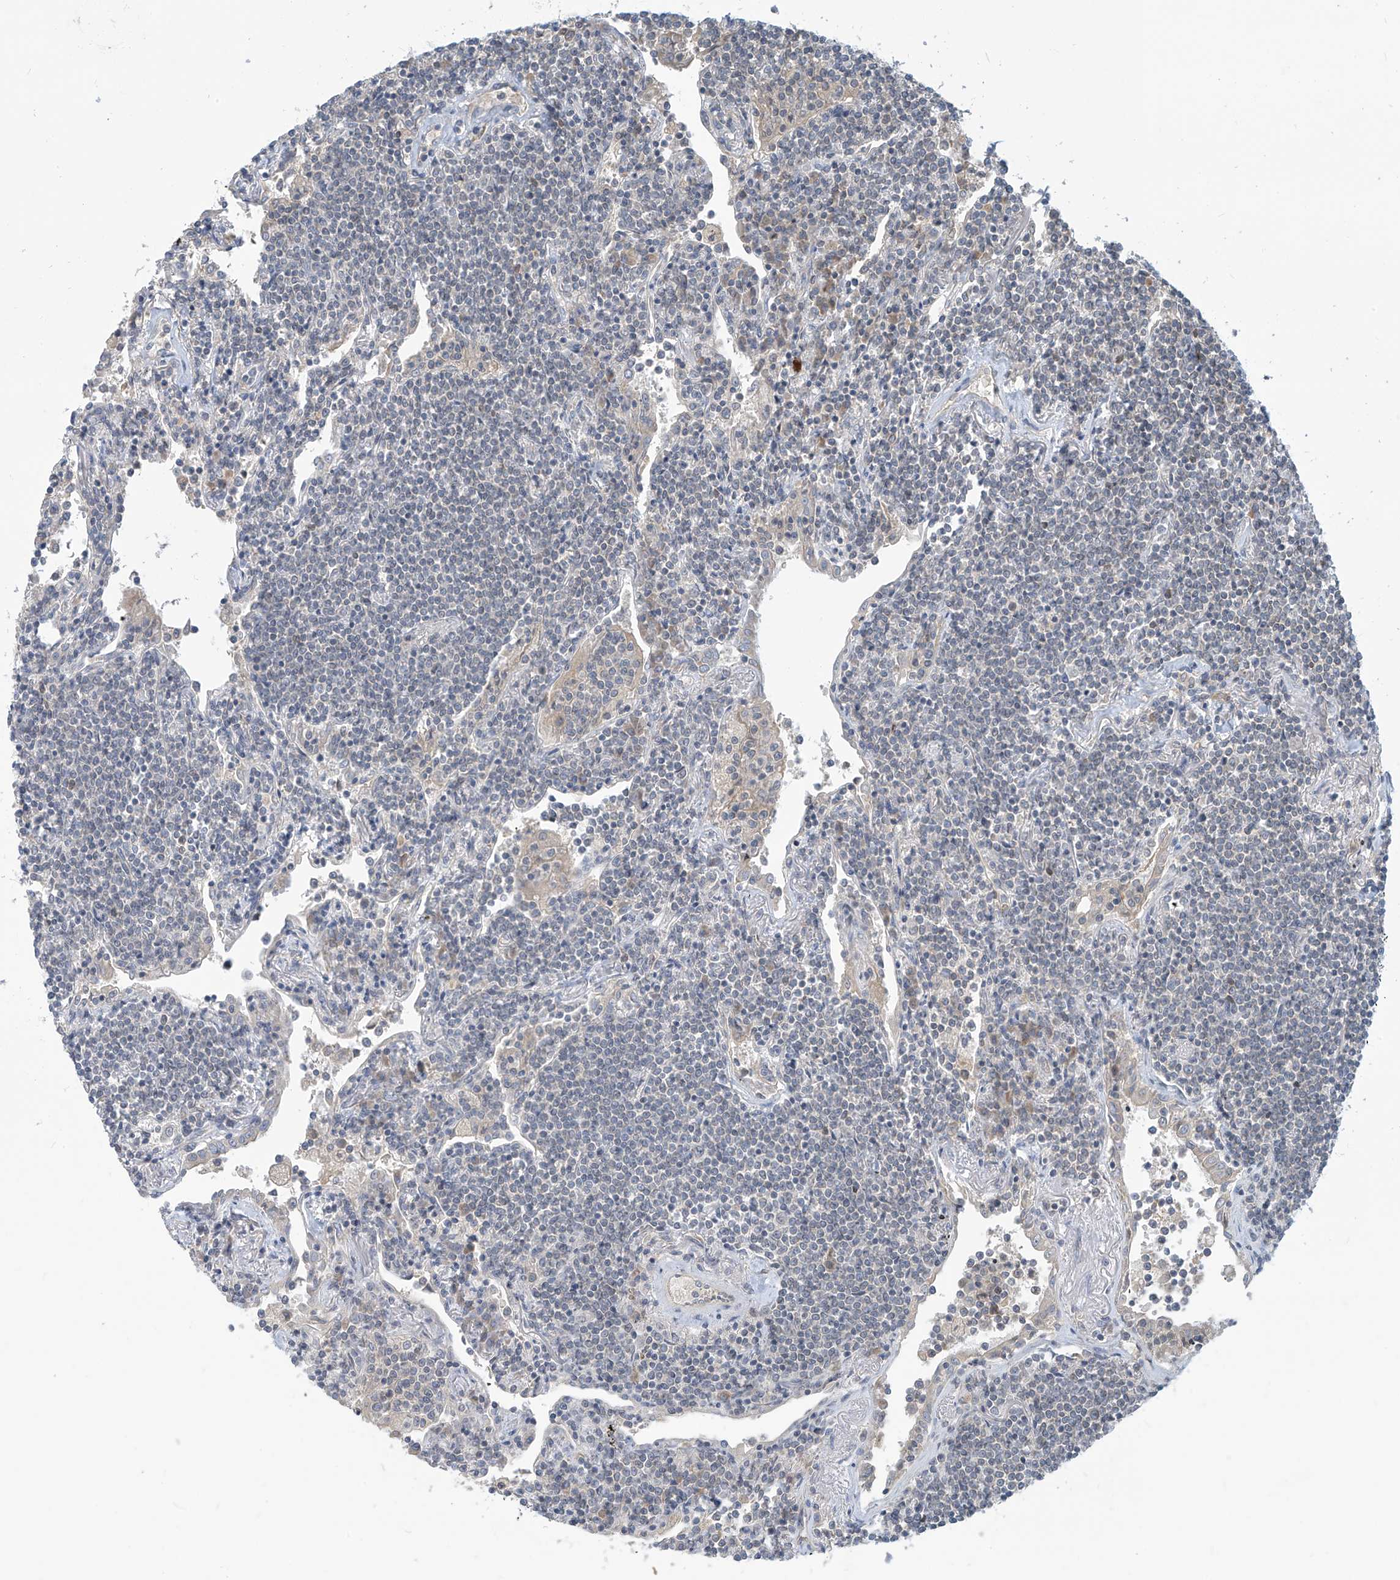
{"staining": {"intensity": "negative", "quantity": "none", "location": "none"}, "tissue": "lymphoma", "cell_type": "Tumor cells", "image_type": "cancer", "snomed": [{"axis": "morphology", "description": "Malignant lymphoma, non-Hodgkin's type, Low grade"}, {"axis": "topography", "description": "Lung"}], "caption": "This is a histopathology image of immunohistochemistry (IHC) staining of lymphoma, which shows no expression in tumor cells.", "gene": "SCGB1D2", "patient": {"sex": "female", "age": 71}}